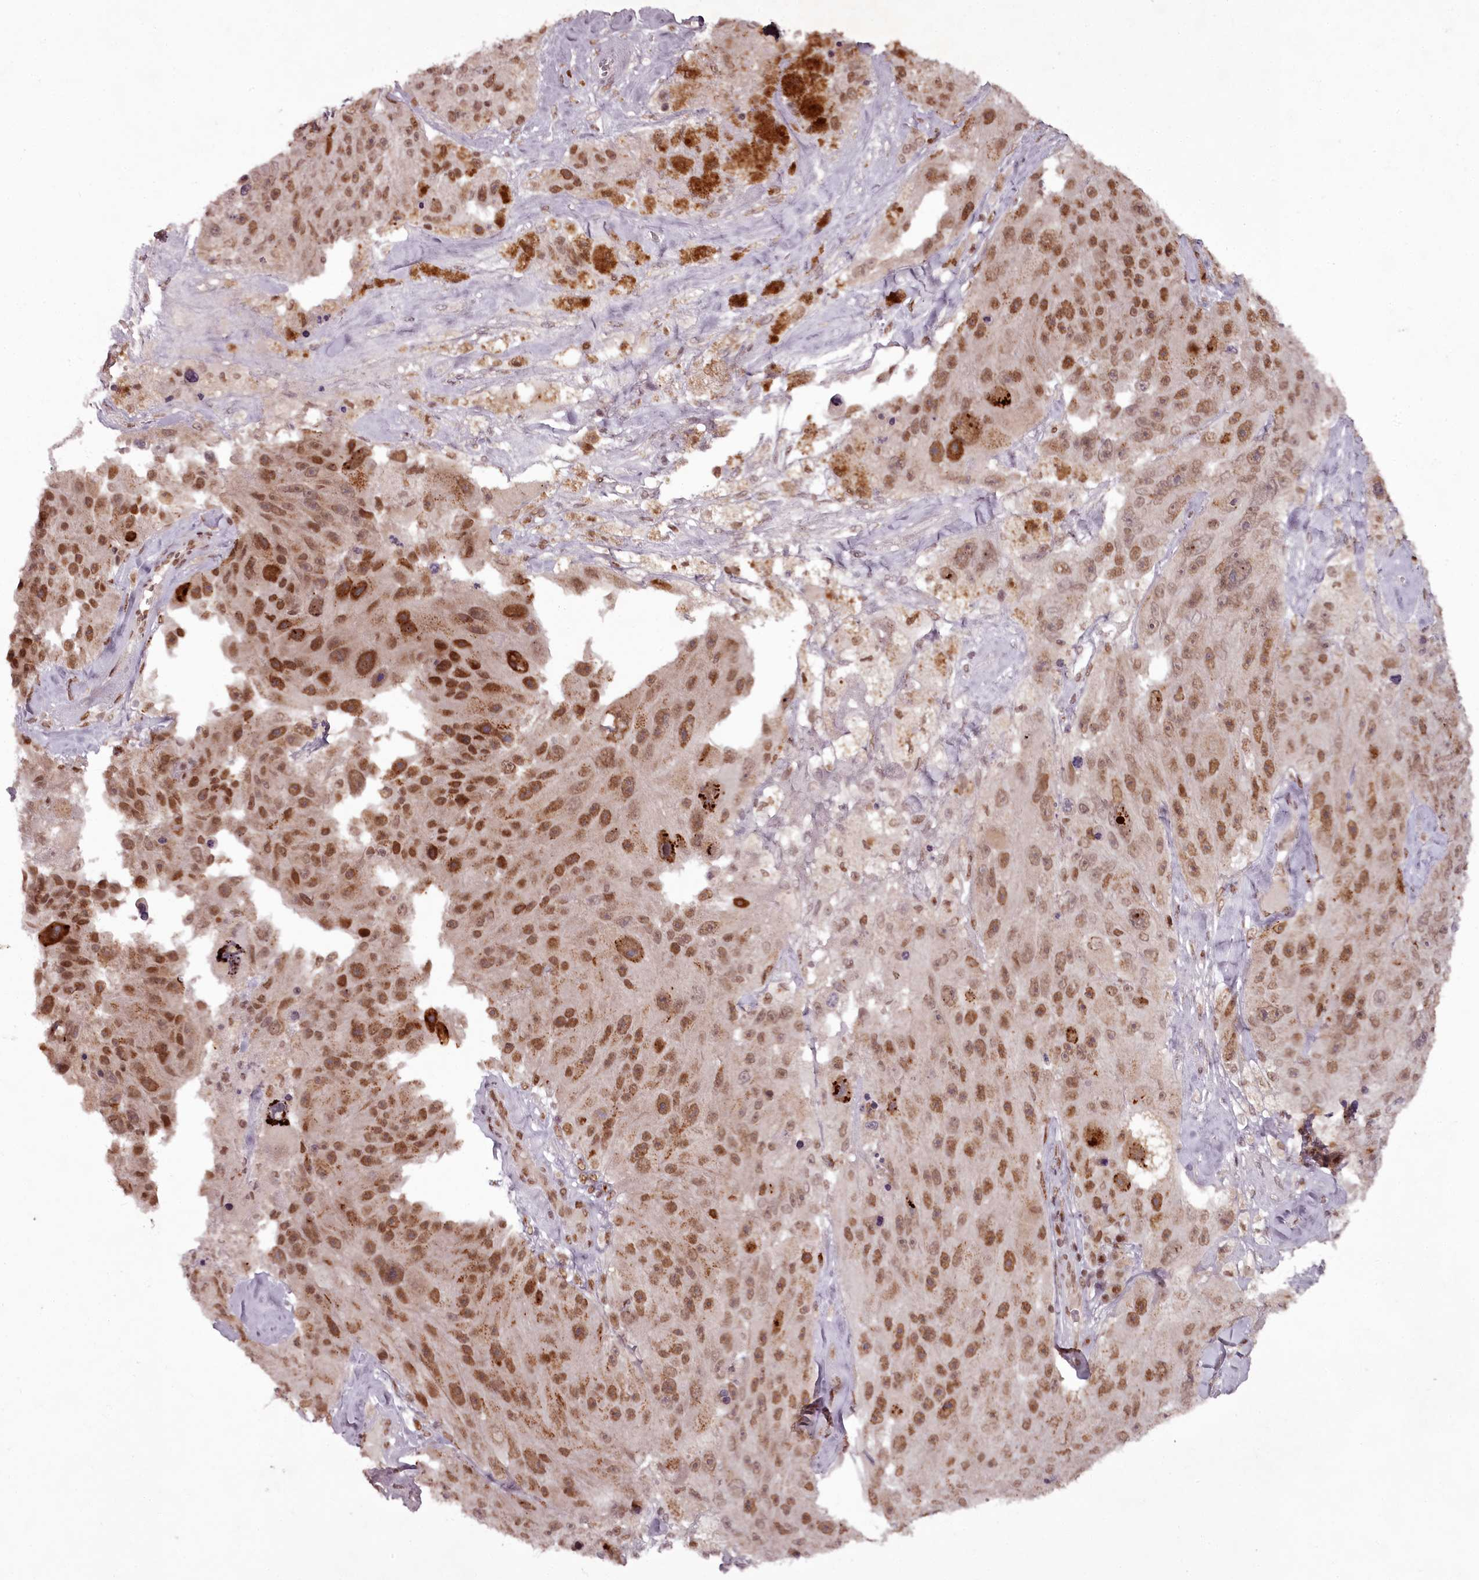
{"staining": {"intensity": "moderate", "quantity": ">75%", "location": "nuclear"}, "tissue": "melanoma", "cell_type": "Tumor cells", "image_type": "cancer", "snomed": [{"axis": "morphology", "description": "Malignant melanoma, Metastatic site"}, {"axis": "topography", "description": "Lymph node"}], "caption": "Protein staining of melanoma tissue shows moderate nuclear expression in approximately >75% of tumor cells. The protein is stained brown, and the nuclei are stained in blue (DAB IHC with brightfield microscopy, high magnification).", "gene": "CEP83", "patient": {"sex": "male", "age": 62}}